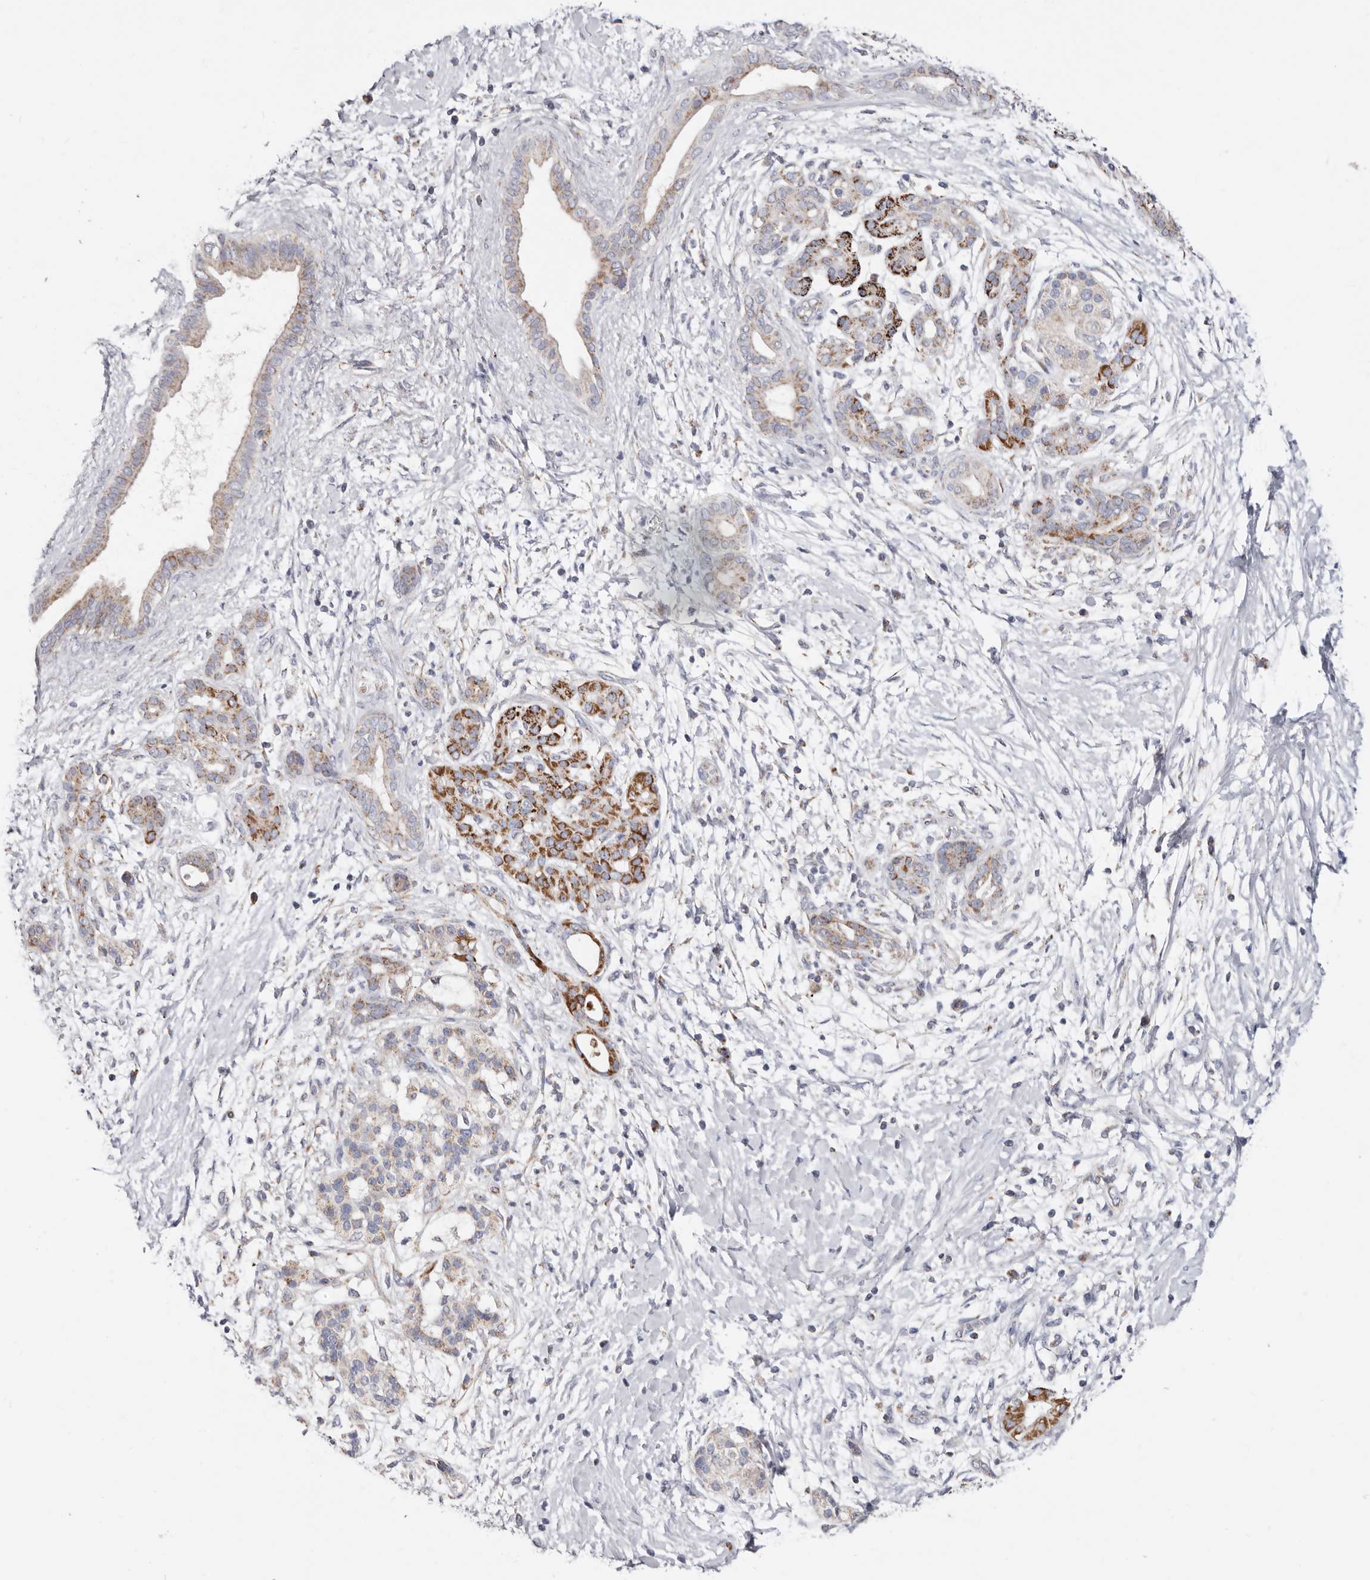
{"staining": {"intensity": "strong", "quantity": "<25%", "location": "cytoplasmic/membranous"}, "tissue": "pancreatic cancer", "cell_type": "Tumor cells", "image_type": "cancer", "snomed": [{"axis": "morphology", "description": "Adenocarcinoma, NOS"}, {"axis": "topography", "description": "Pancreas"}], "caption": "Immunohistochemistry (DAB) staining of human pancreatic cancer (adenocarcinoma) exhibits strong cytoplasmic/membranous protein positivity in approximately <25% of tumor cells. (DAB IHC, brown staining for protein, blue staining for nuclei).", "gene": "RSPO2", "patient": {"sex": "male", "age": 58}}